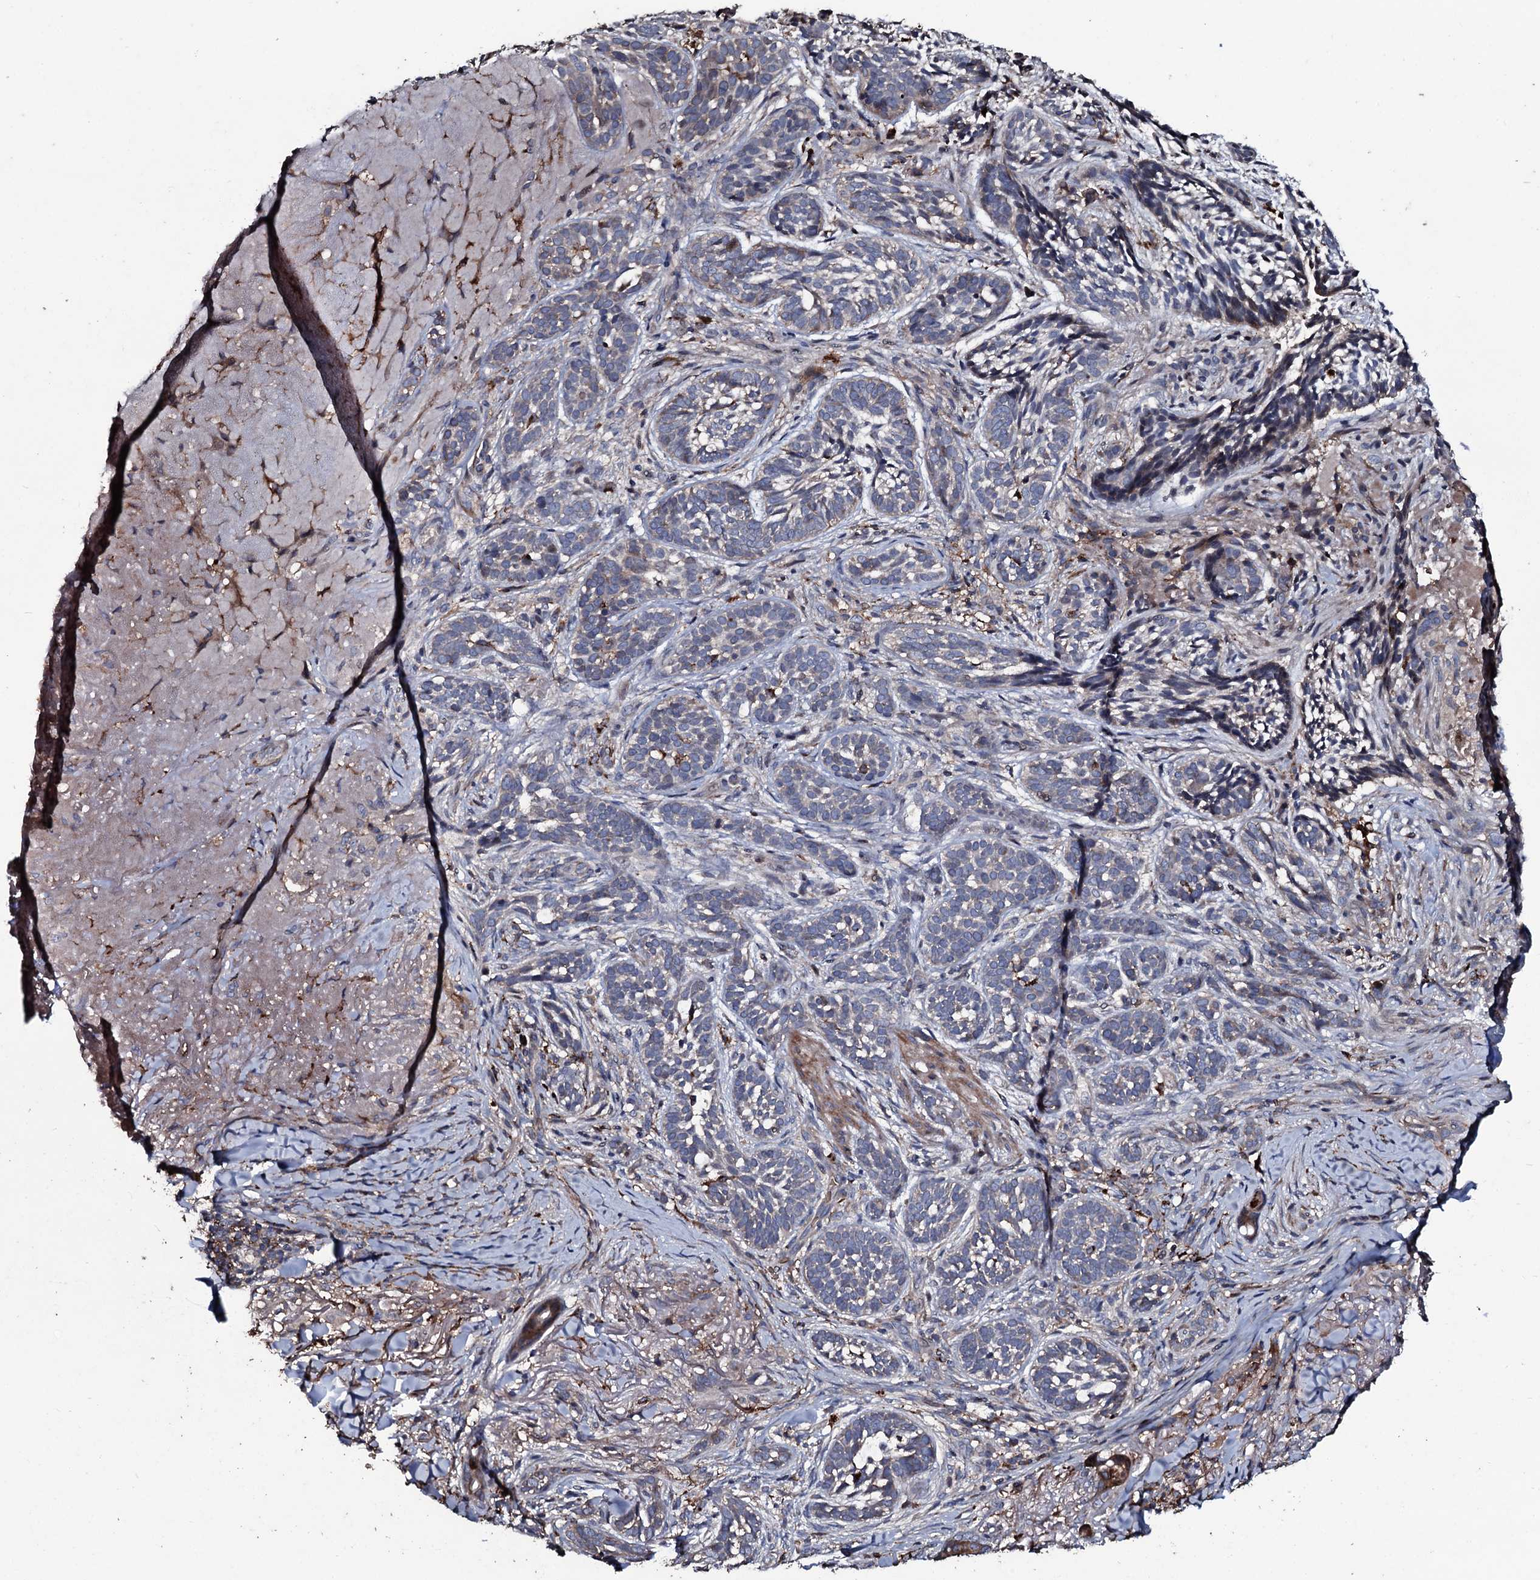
{"staining": {"intensity": "negative", "quantity": "none", "location": "none"}, "tissue": "skin cancer", "cell_type": "Tumor cells", "image_type": "cancer", "snomed": [{"axis": "morphology", "description": "Basal cell carcinoma"}, {"axis": "topography", "description": "Skin"}], "caption": "Tumor cells are negative for brown protein staining in skin cancer (basal cell carcinoma). (DAB (3,3'-diaminobenzidine) immunohistochemistry (IHC) visualized using brightfield microscopy, high magnification).", "gene": "ZSWIM8", "patient": {"sex": "male", "age": 71}}